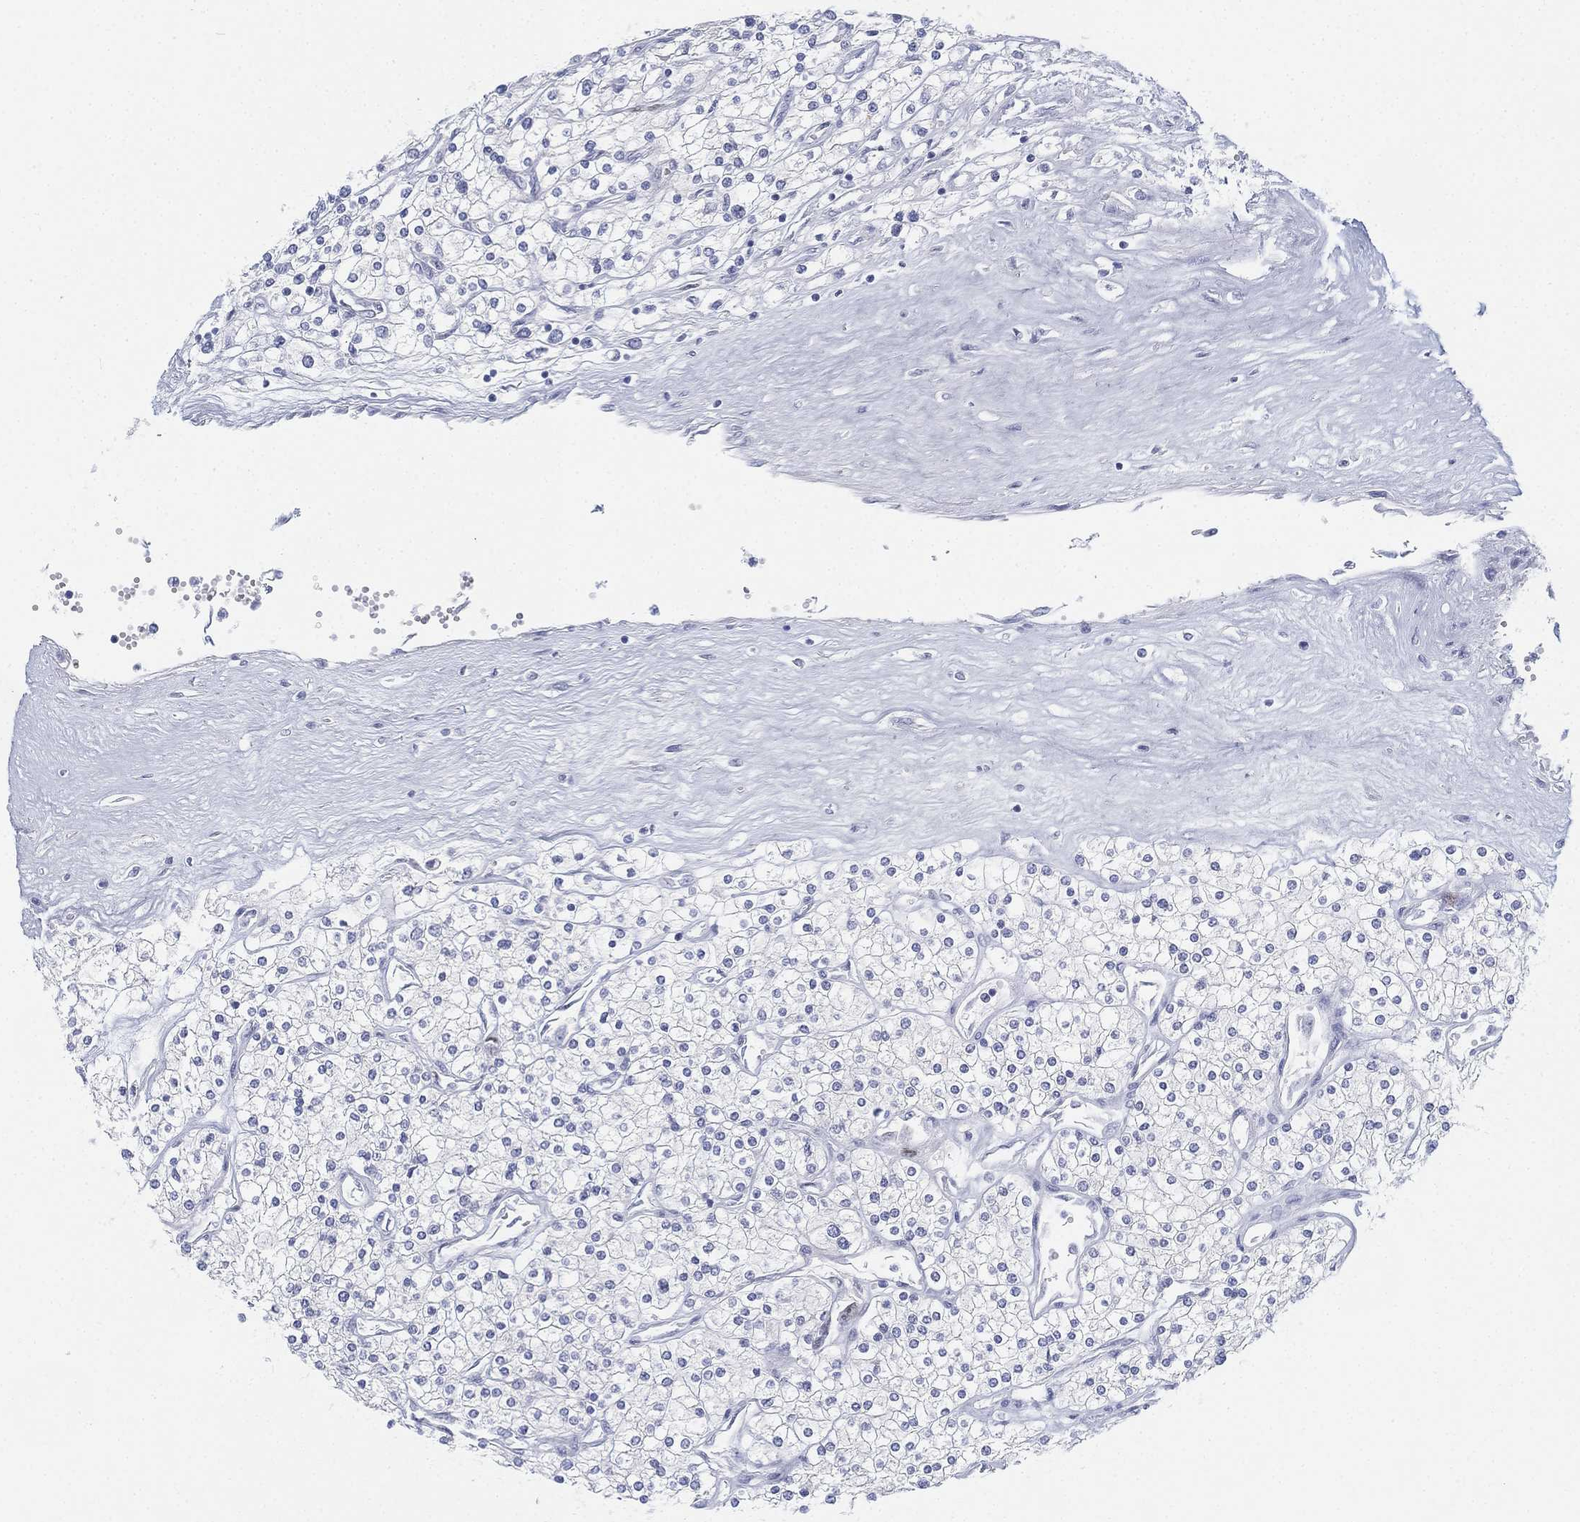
{"staining": {"intensity": "negative", "quantity": "none", "location": "none"}, "tissue": "renal cancer", "cell_type": "Tumor cells", "image_type": "cancer", "snomed": [{"axis": "morphology", "description": "Adenocarcinoma, NOS"}, {"axis": "topography", "description": "Kidney"}], "caption": "Renal adenocarcinoma was stained to show a protein in brown. There is no significant positivity in tumor cells. (DAB immunohistochemistry (IHC) with hematoxylin counter stain).", "gene": "GCNA", "patient": {"sex": "male", "age": 80}}